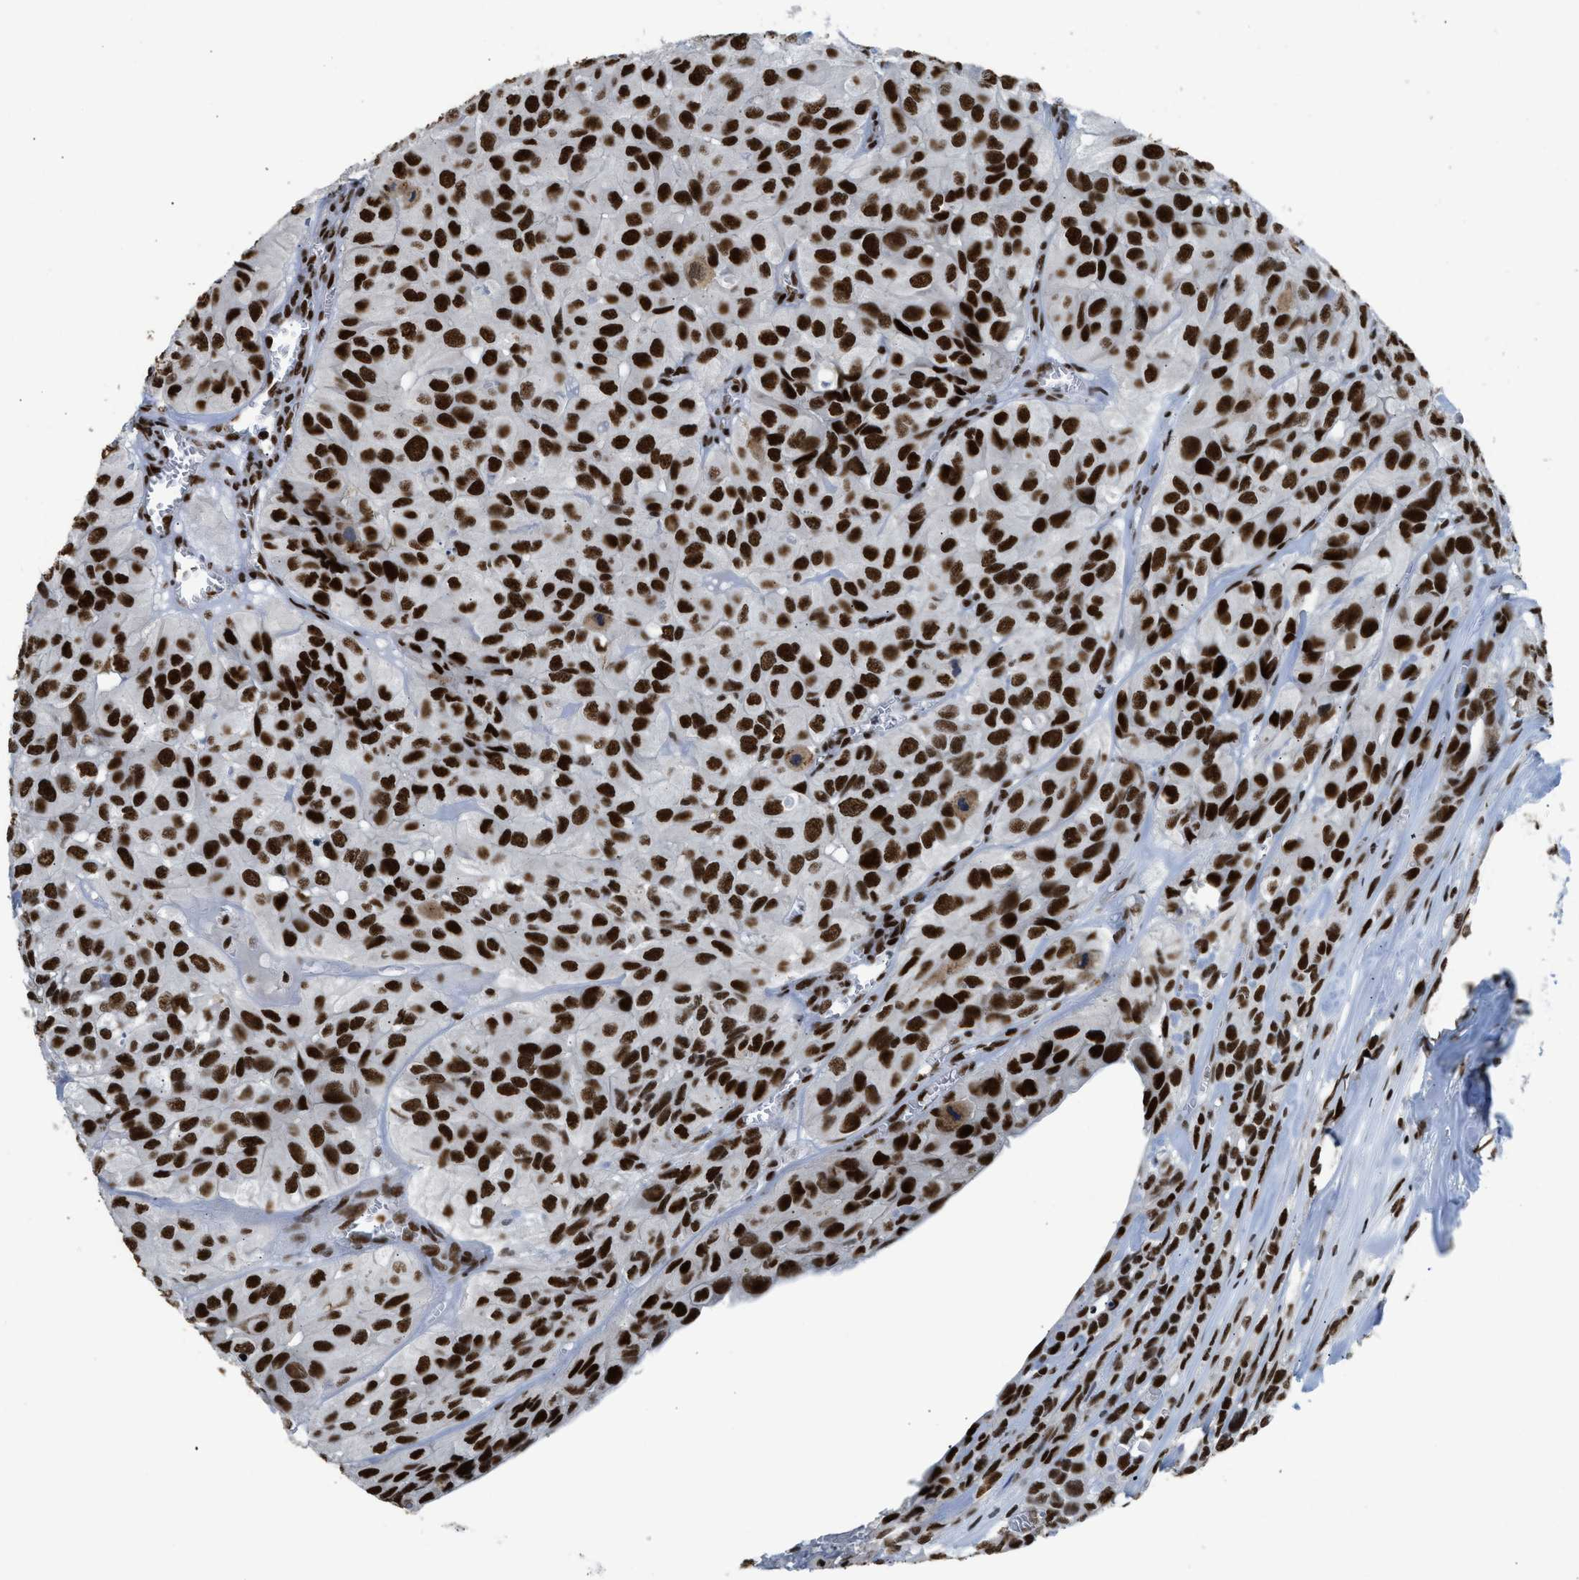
{"staining": {"intensity": "strong", "quantity": ">75%", "location": "nuclear"}, "tissue": "head and neck cancer", "cell_type": "Tumor cells", "image_type": "cancer", "snomed": [{"axis": "morphology", "description": "Adenocarcinoma, NOS"}, {"axis": "topography", "description": "Salivary gland, NOS"}, {"axis": "topography", "description": "Head-Neck"}], "caption": "A high-resolution micrograph shows IHC staining of head and neck adenocarcinoma, which exhibits strong nuclear positivity in approximately >75% of tumor cells.", "gene": "SCAF4", "patient": {"sex": "female", "age": 76}}